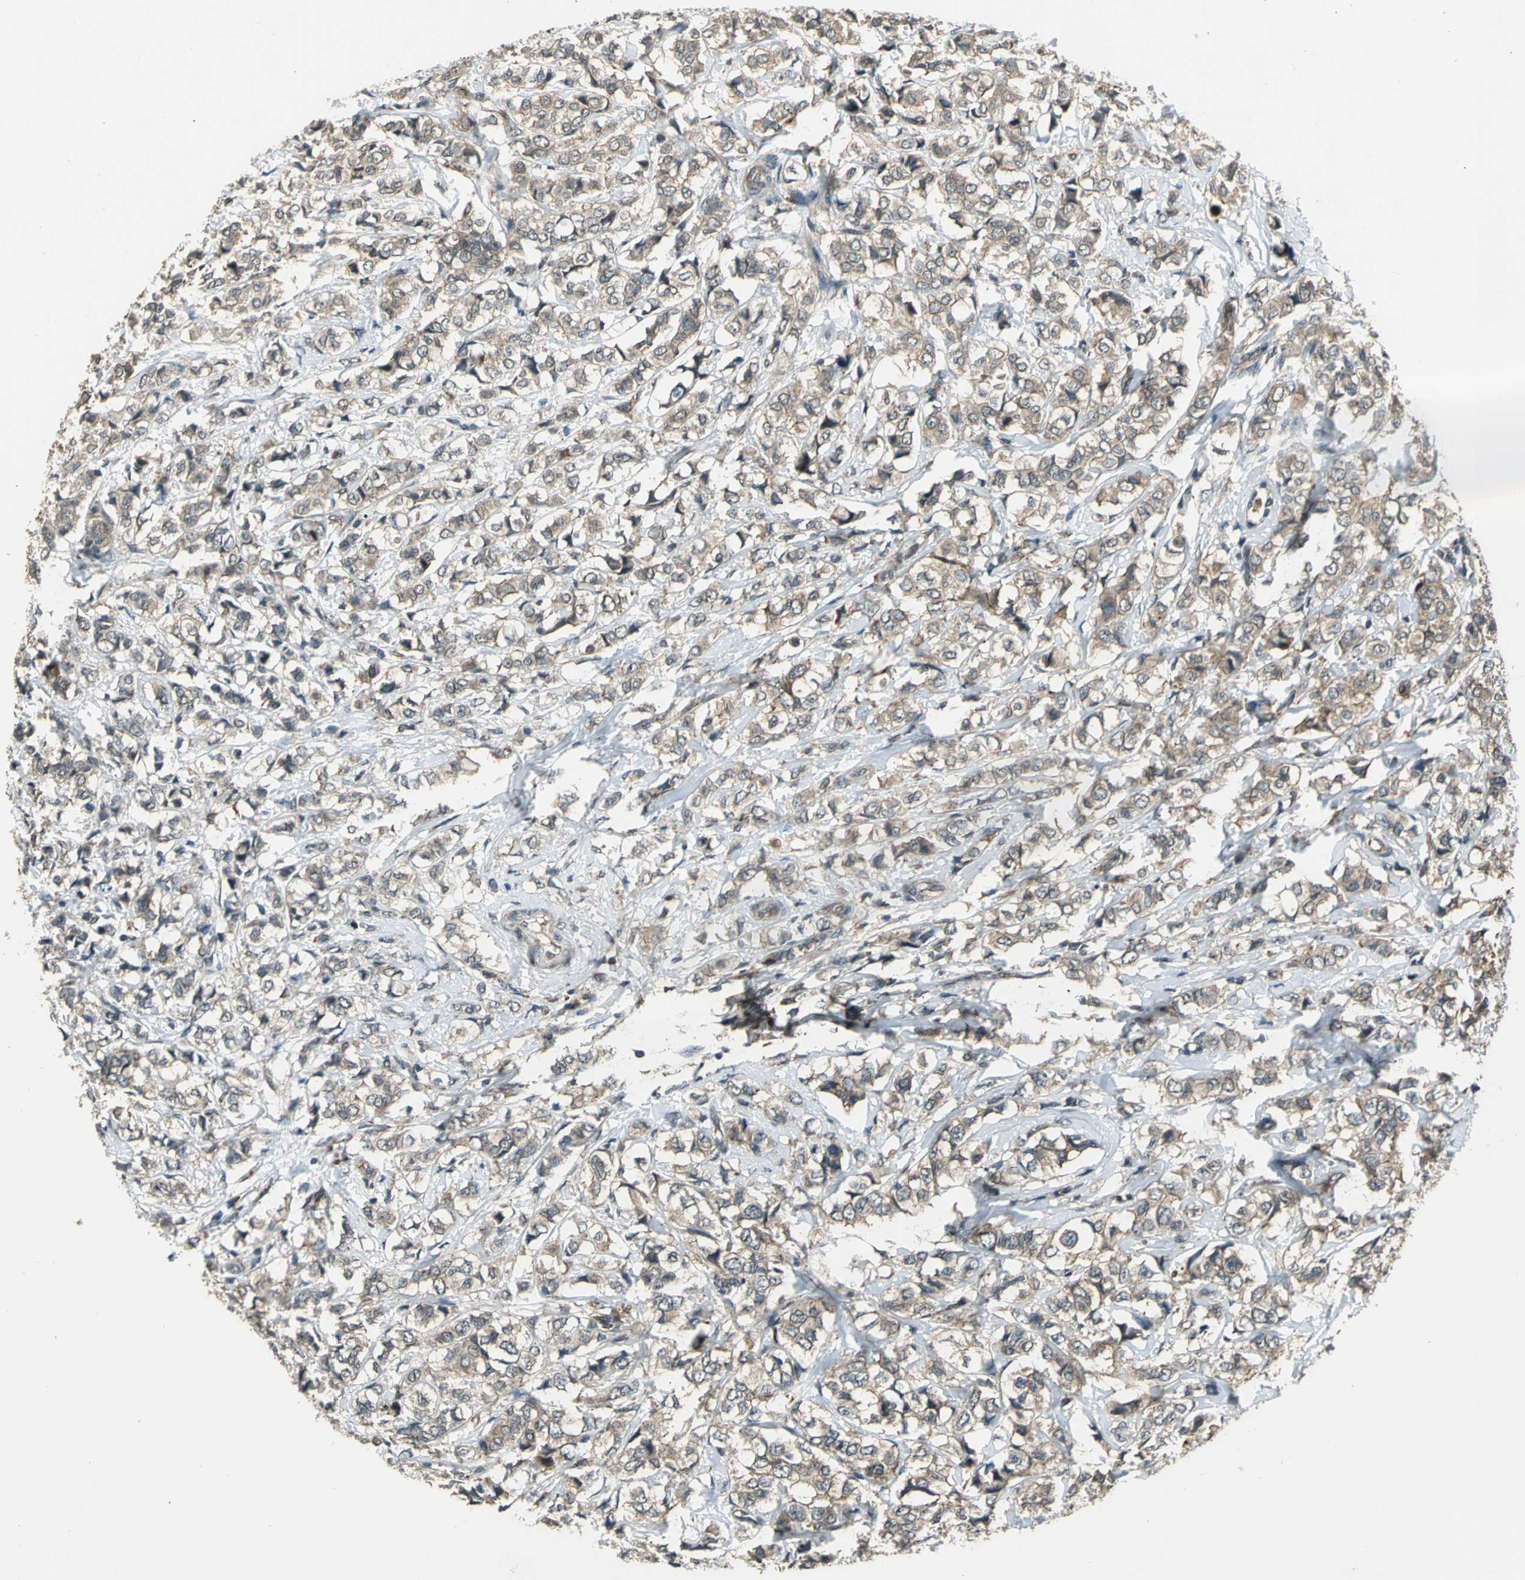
{"staining": {"intensity": "moderate", "quantity": ">75%", "location": "cytoplasmic/membranous"}, "tissue": "breast cancer", "cell_type": "Tumor cells", "image_type": "cancer", "snomed": [{"axis": "morphology", "description": "Lobular carcinoma"}, {"axis": "topography", "description": "Breast"}], "caption": "High-magnification brightfield microscopy of breast cancer (lobular carcinoma) stained with DAB (3,3'-diaminobenzidine) (brown) and counterstained with hematoxylin (blue). tumor cells exhibit moderate cytoplasmic/membranous positivity is identified in about>75% of cells.", "gene": "EIF2B2", "patient": {"sex": "female", "age": 60}}